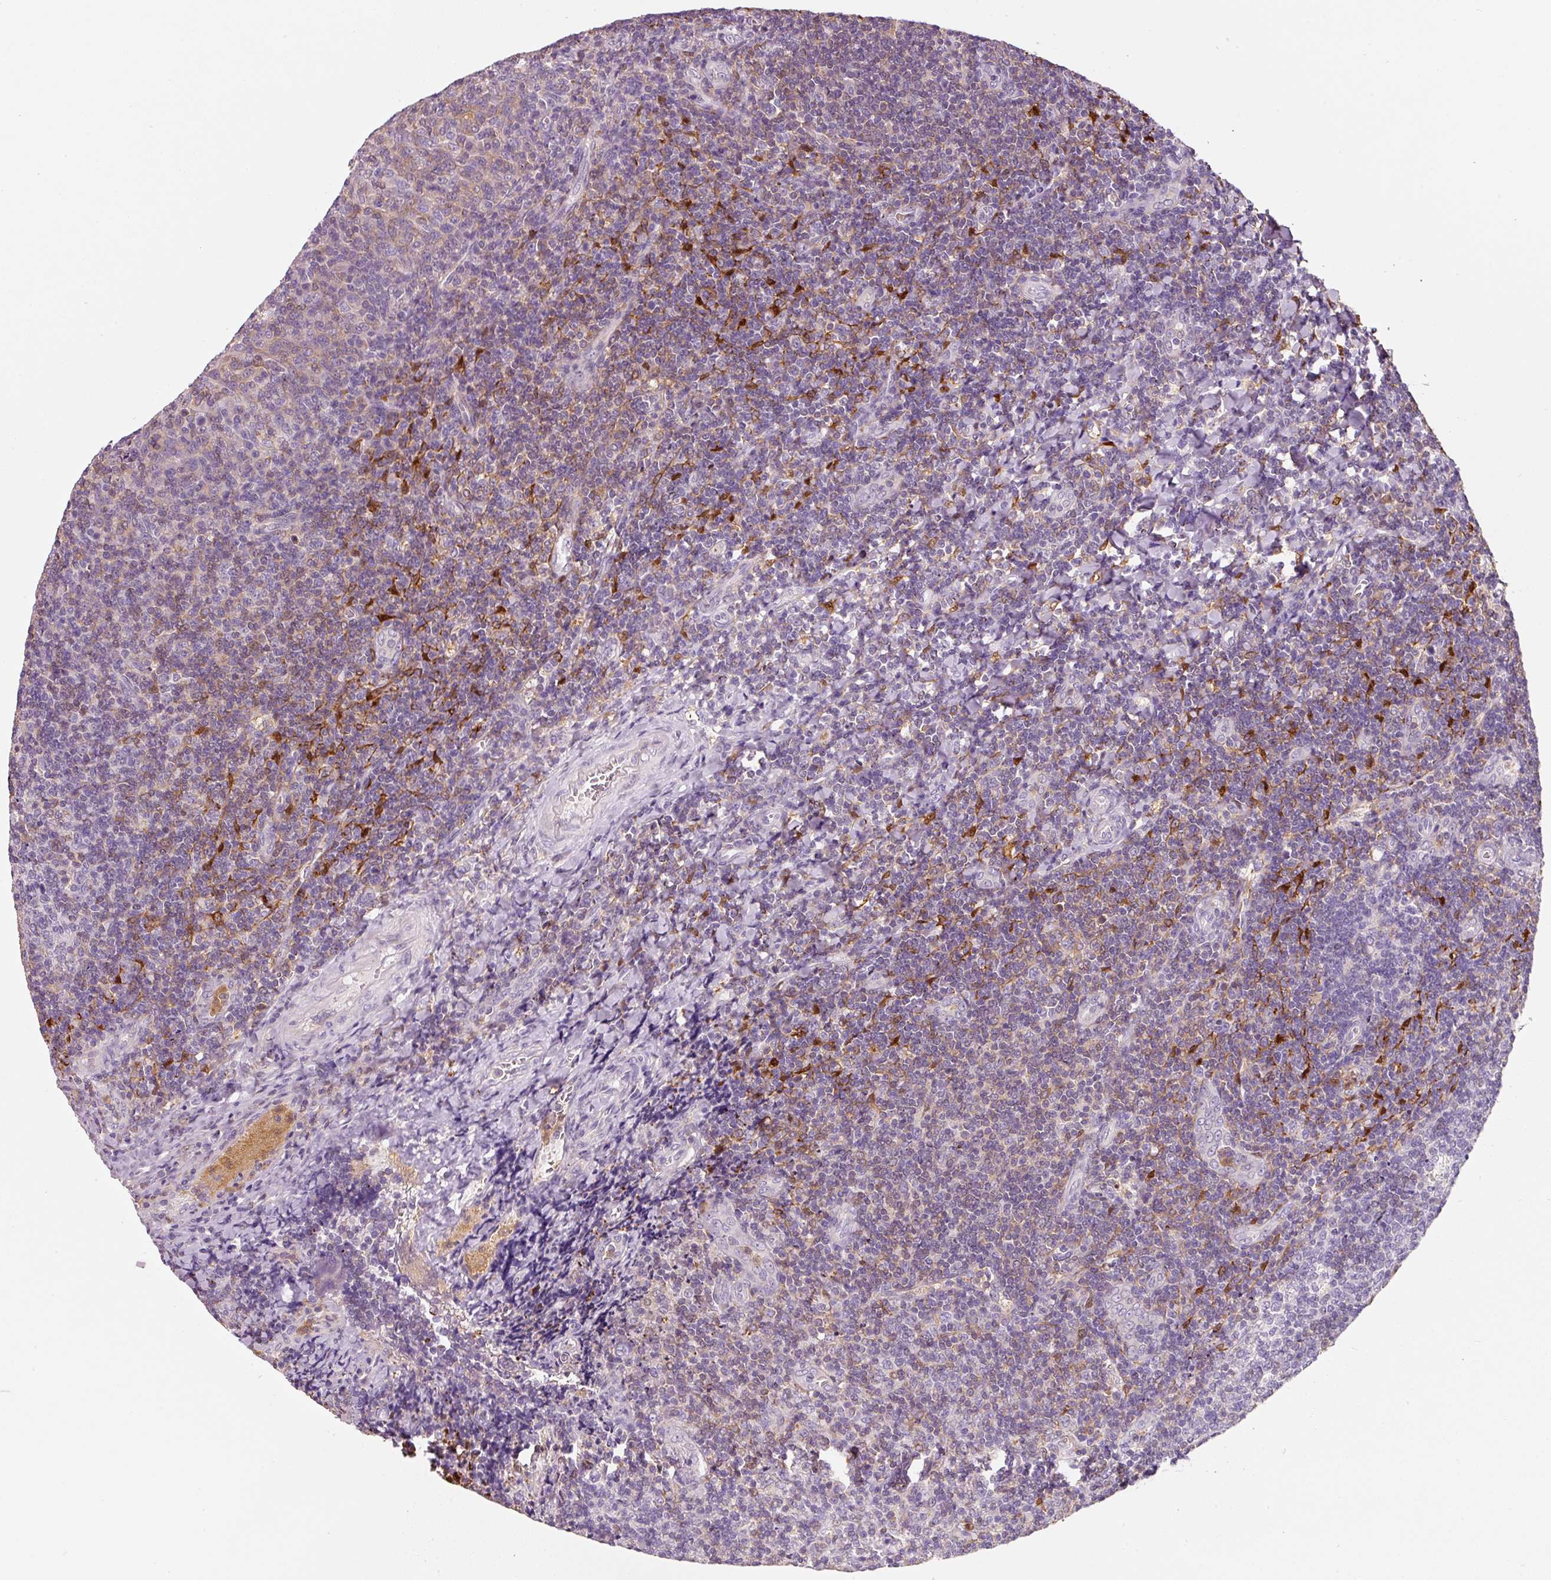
{"staining": {"intensity": "weak", "quantity": "<25%", "location": "cytoplasmic/membranous"}, "tissue": "tonsil", "cell_type": "Germinal center cells", "image_type": "normal", "snomed": [{"axis": "morphology", "description": "Normal tissue, NOS"}, {"axis": "topography", "description": "Tonsil"}], "caption": "Immunohistochemistry image of benign human tonsil stained for a protein (brown), which reveals no expression in germinal center cells. (Brightfield microscopy of DAB immunohistochemistry (IHC) at high magnification).", "gene": "IQGAP2", "patient": {"sex": "male", "age": 17}}